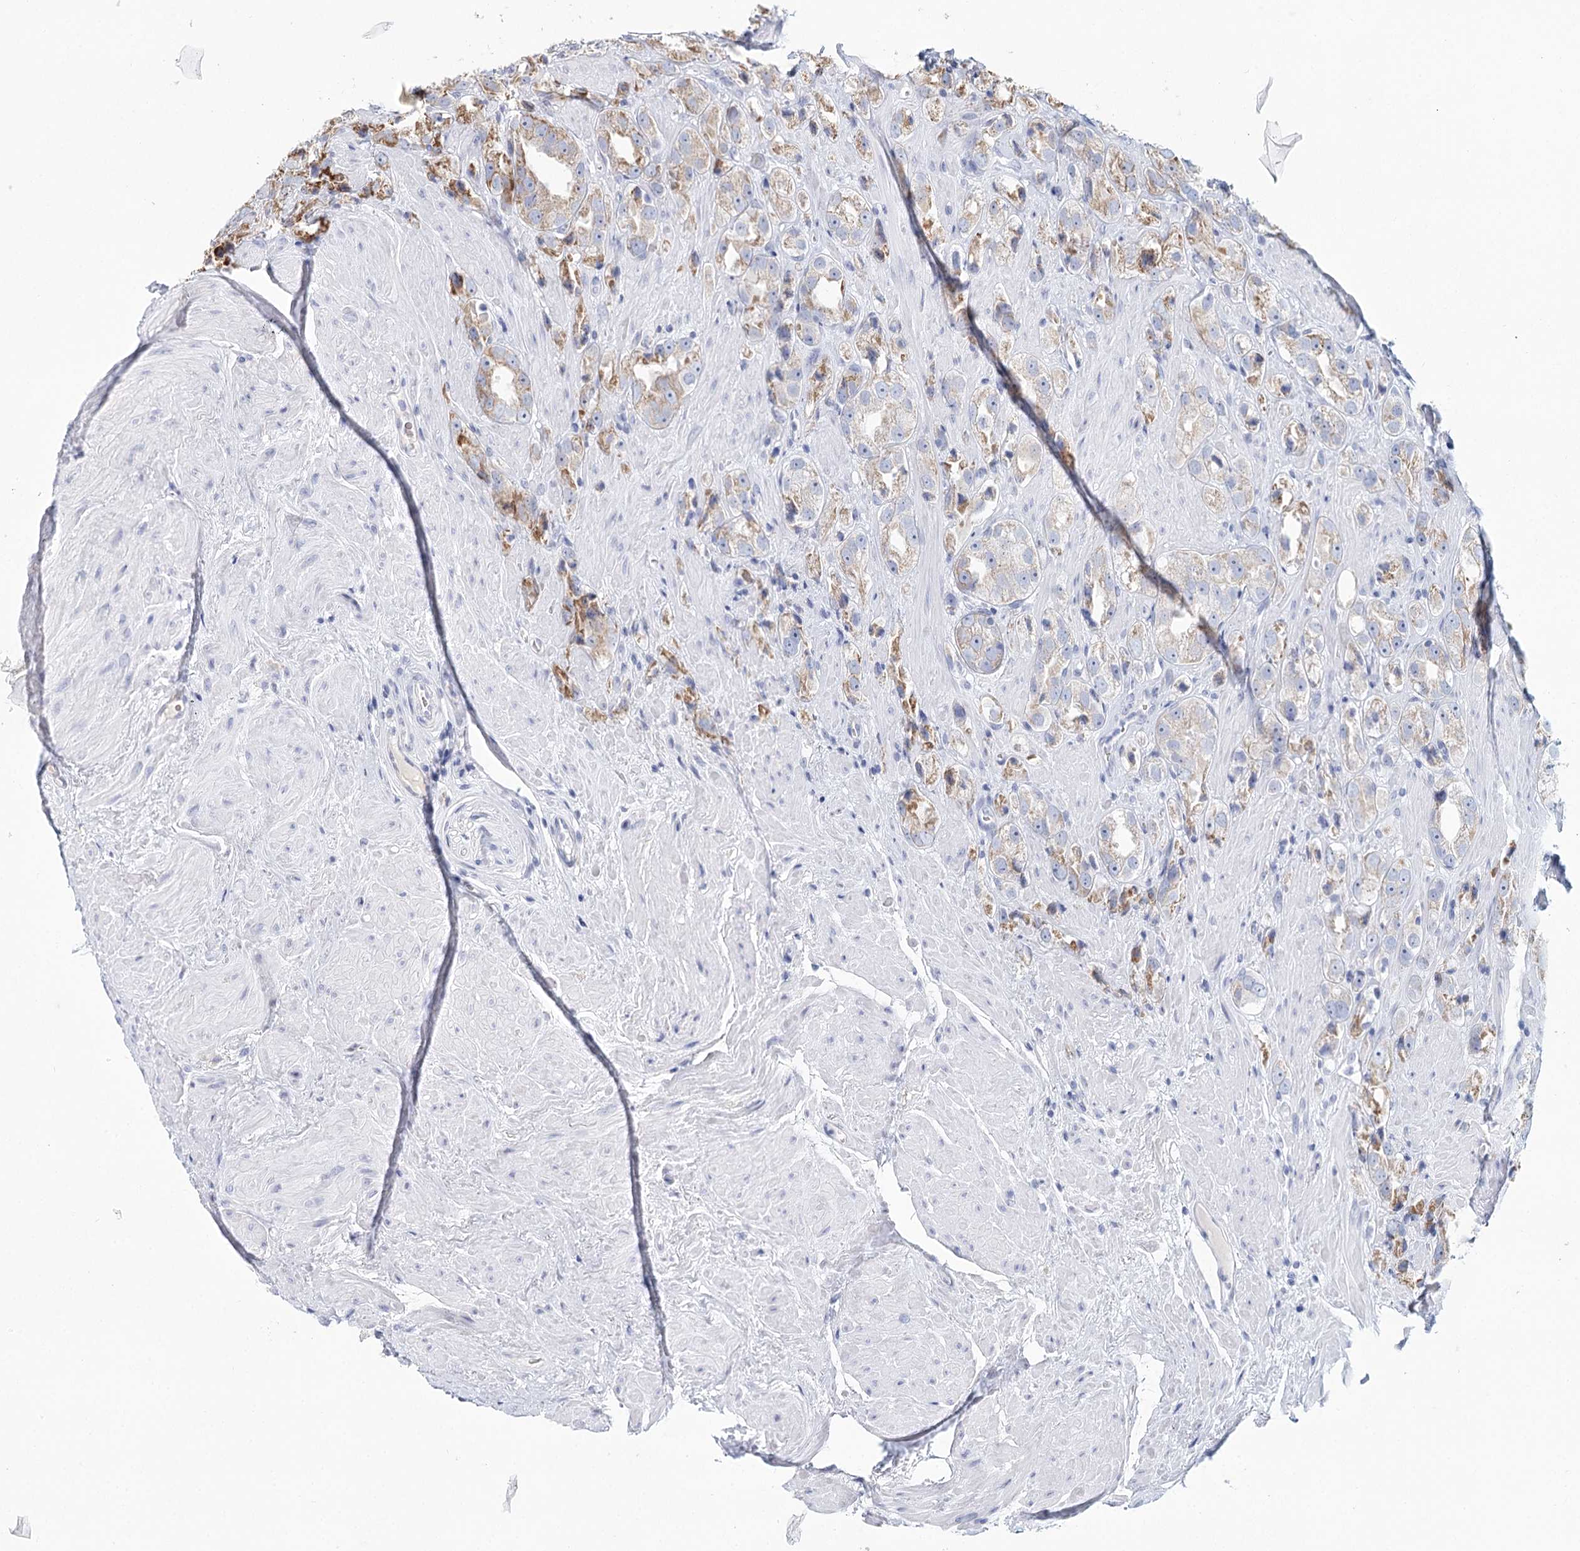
{"staining": {"intensity": "moderate", "quantity": "25%-75%", "location": "cytoplasmic/membranous"}, "tissue": "prostate cancer", "cell_type": "Tumor cells", "image_type": "cancer", "snomed": [{"axis": "morphology", "description": "Adenocarcinoma, NOS"}, {"axis": "topography", "description": "Prostate"}], "caption": "Protein expression analysis of prostate adenocarcinoma demonstrates moderate cytoplasmic/membranous staining in approximately 25%-75% of tumor cells. (DAB IHC with brightfield microscopy, high magnification).", "gene": "ARHGAP44", "patient": {"sex": "male", "age": 79}}